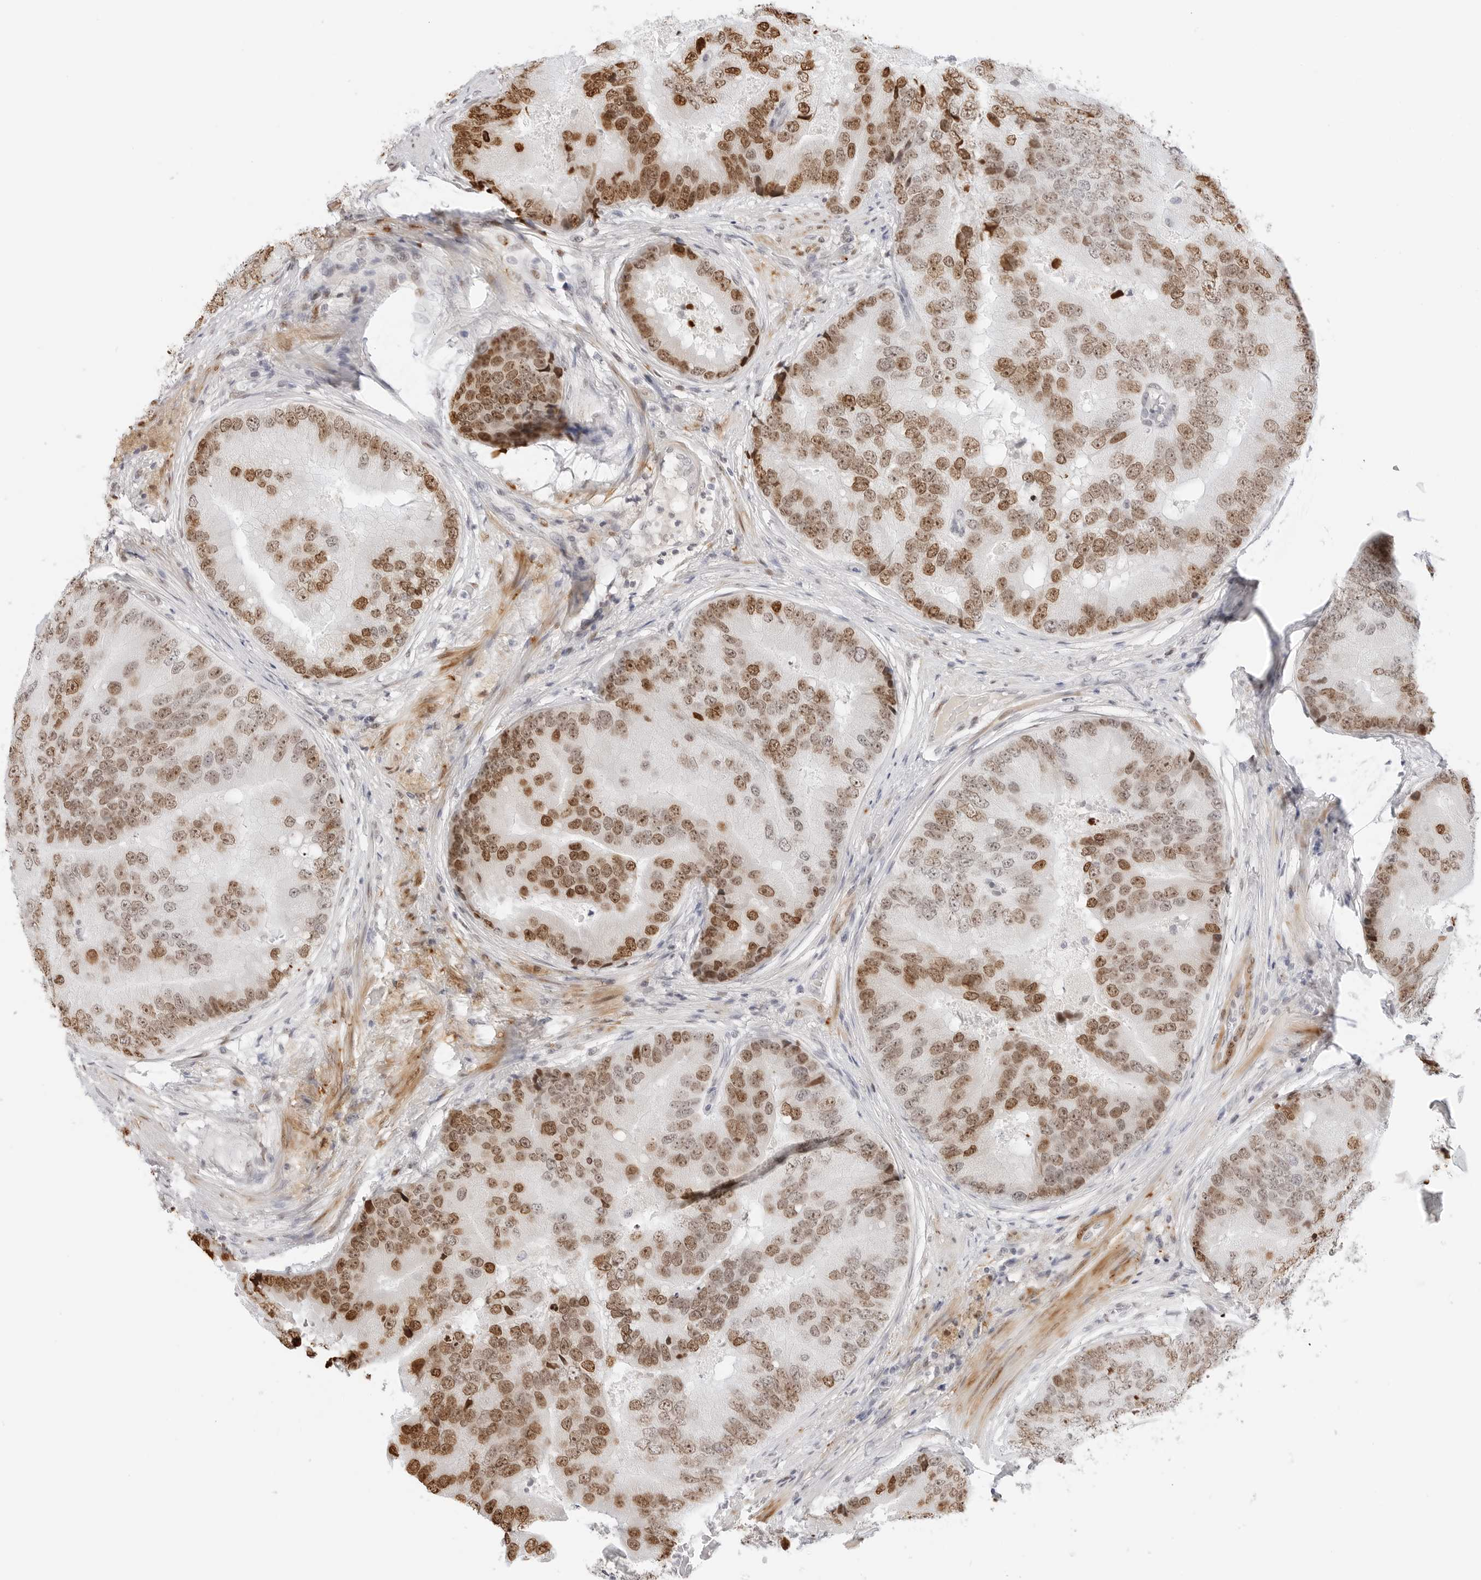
{"staining": {"intensity": "moderate", "quantity": ">75%", "location": "nuclear"}, "tissue": "prostate cancer", "cell_type": "Tumor cells", "image_type": "cancer", "snomed": [{"axis": "morphology", "description": "Adenocarcinoma, High grade"}, {"axis": "topography", "description": "Prostate"}], "caption": "Immunohistochemistry (IHC) photomicrograph of neoplastic tissue: human prostate adenocarcinoma (high-grade) stained using immunohistochemistry shows medium levels of moderate protein expression localized specifically in the nuclear of tumor cells, appearing as a nuclear brown color.", "gene": "SPIDR", "patient": {"sex": "male", "age": 70}}